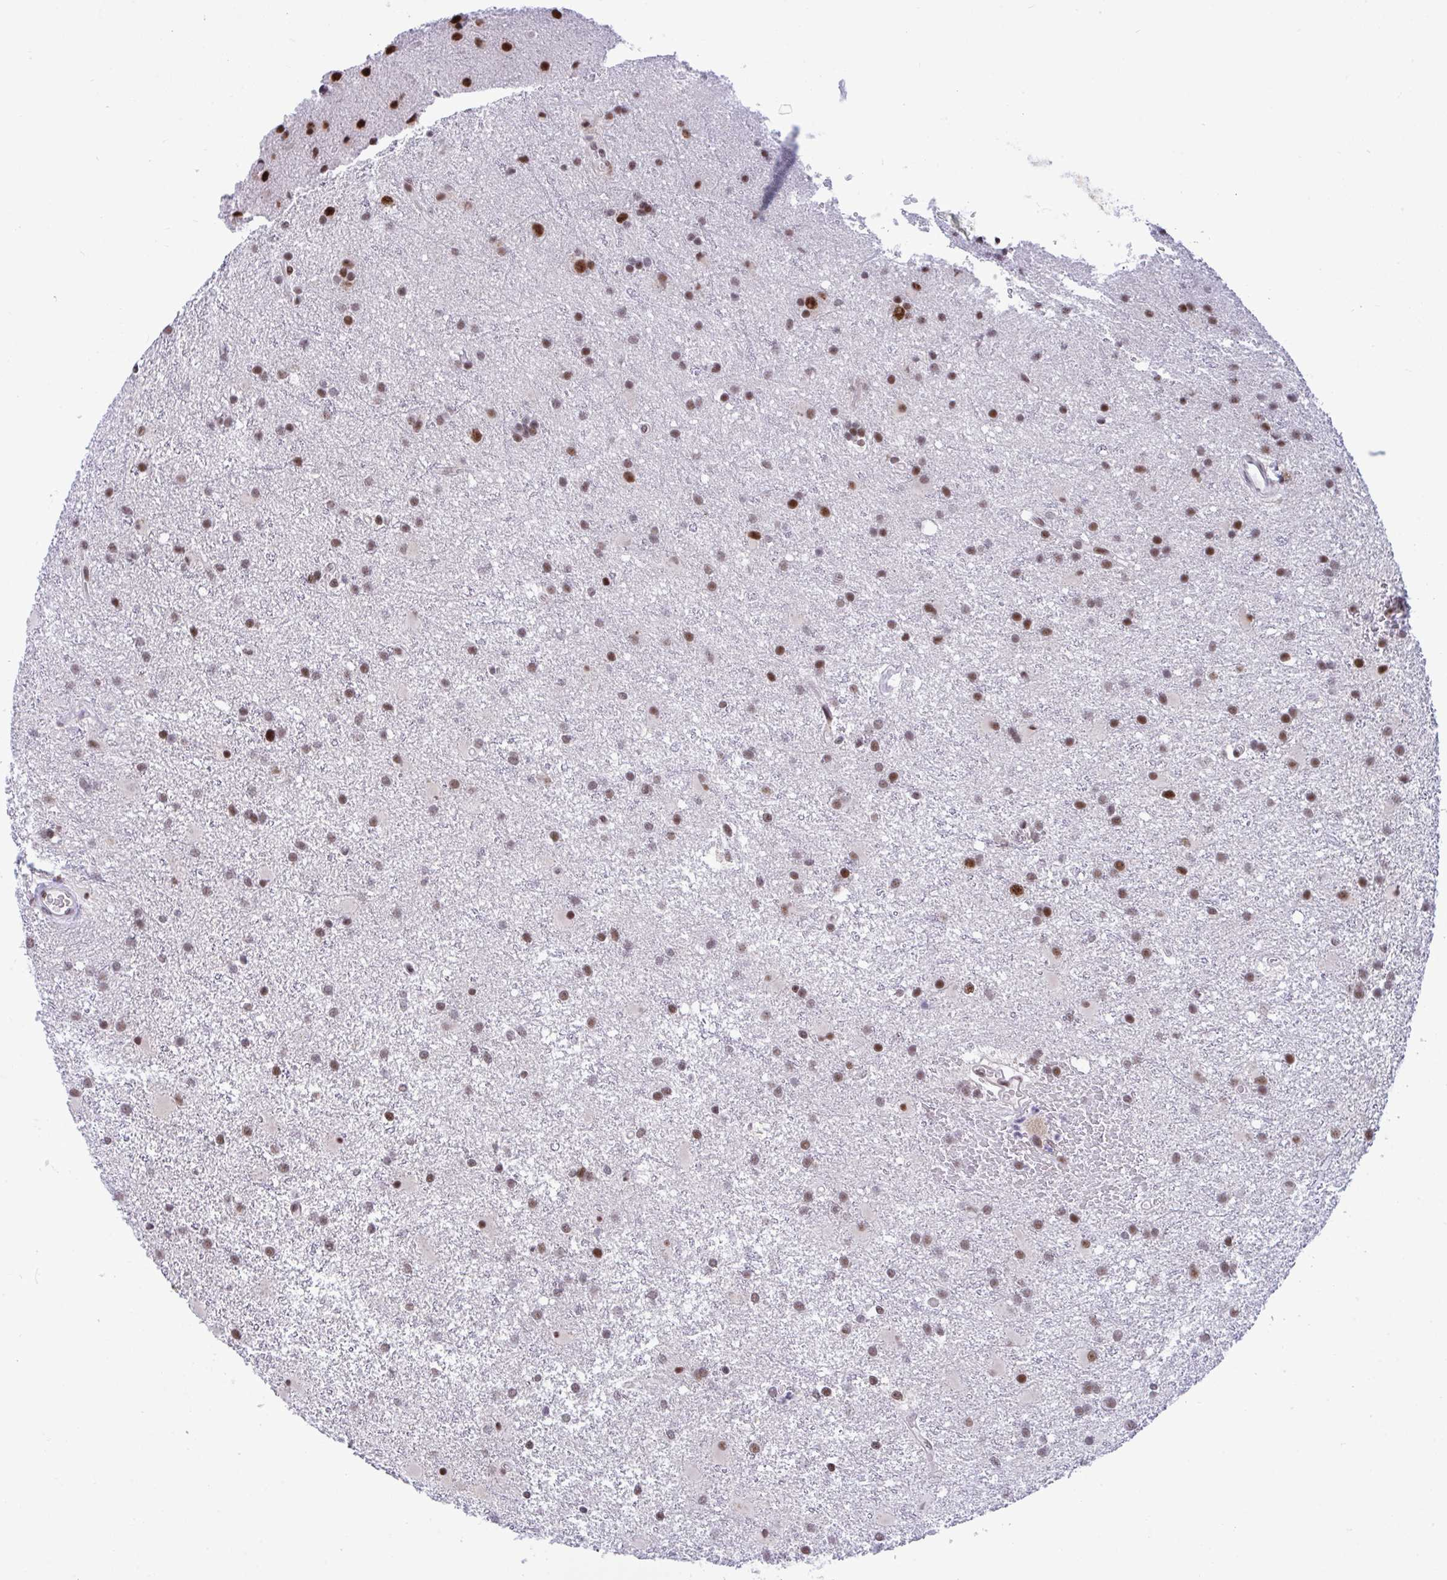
{"staining": {"intensity": "strong", "quantity": ">75%", "location": "nuclear"}, "tissue": "glioma", "cell_type": "Tumor cells", "image_type": "cancer", "snomed": [{"axis": "morphology", "description": "Glioma, malignant, High grade"}, {"axis": "topography", "description": "Brain"}], "caption": "Brown immunohistochemical staining in high-grade glioma (malignant) displays strong nuclear expression in approximately >75% of tumor cells.", "gene": "WBP11", "patient": {"sex": "male", "age": 55}}